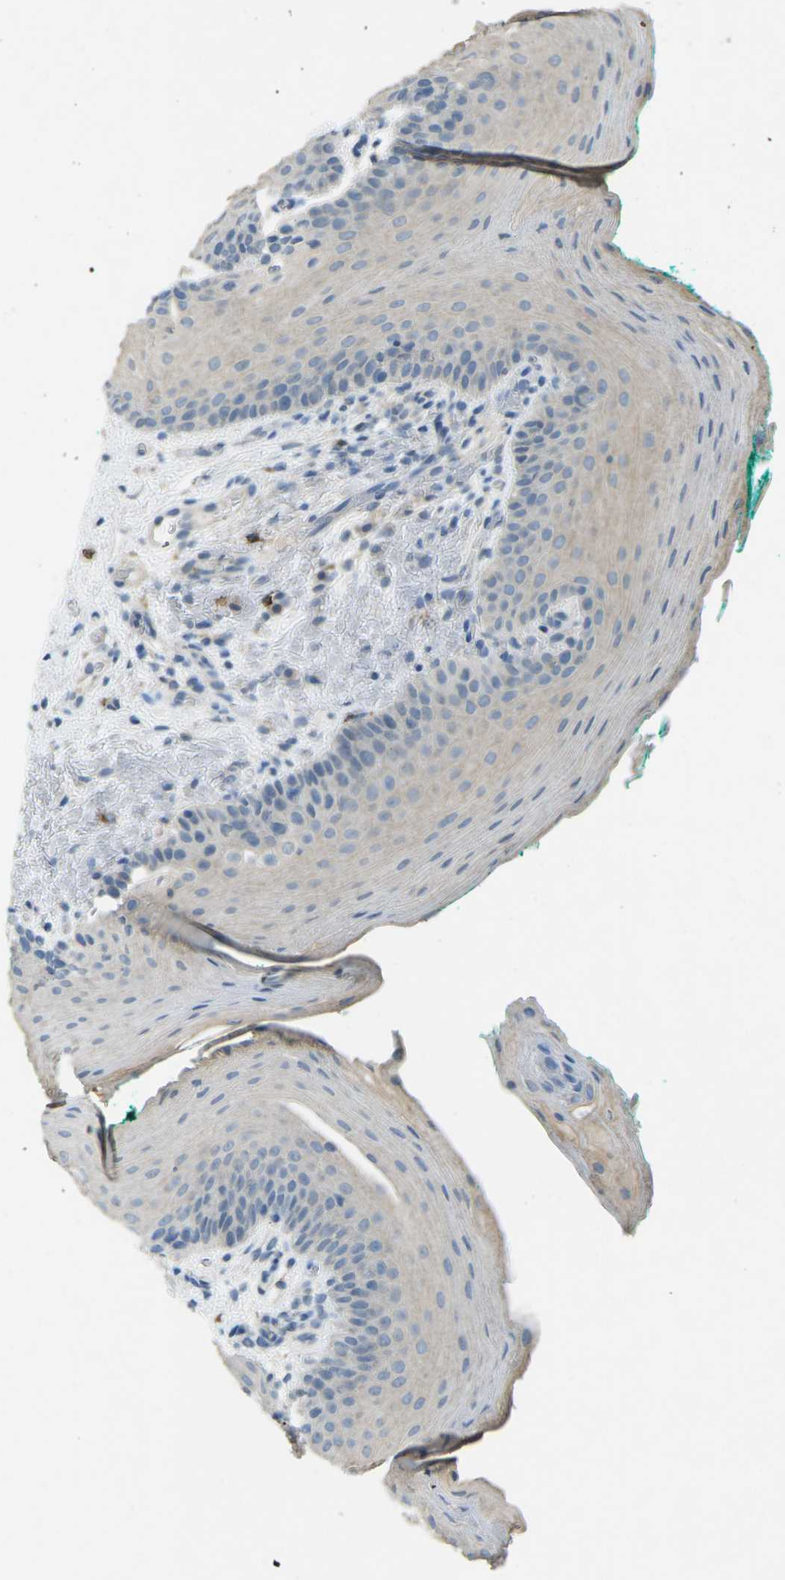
{"staining": {"intensity": "negative", "quantity": "none", "location": "none"}, "tissue": "oral mucosa", "cell_type": "Squamous epithelial cells", "image_type": "normal", "snomed": [{"axis": "morphology", "description": "Normal tissue, NOS"}, {"axis": "topography", "description": "Oral tissue"}], "caption": "Protein analysis of unremarkable oral mucosa displays no significant positivity in squamous epithelial cells. The staining was performed using DAB to visualize the protein expression in brown, while the nuclei were stained in blue with hematoxylin (Magnification: 20x).", "gene": "CD19", "patient": {"sex": "male", "age": 58}}